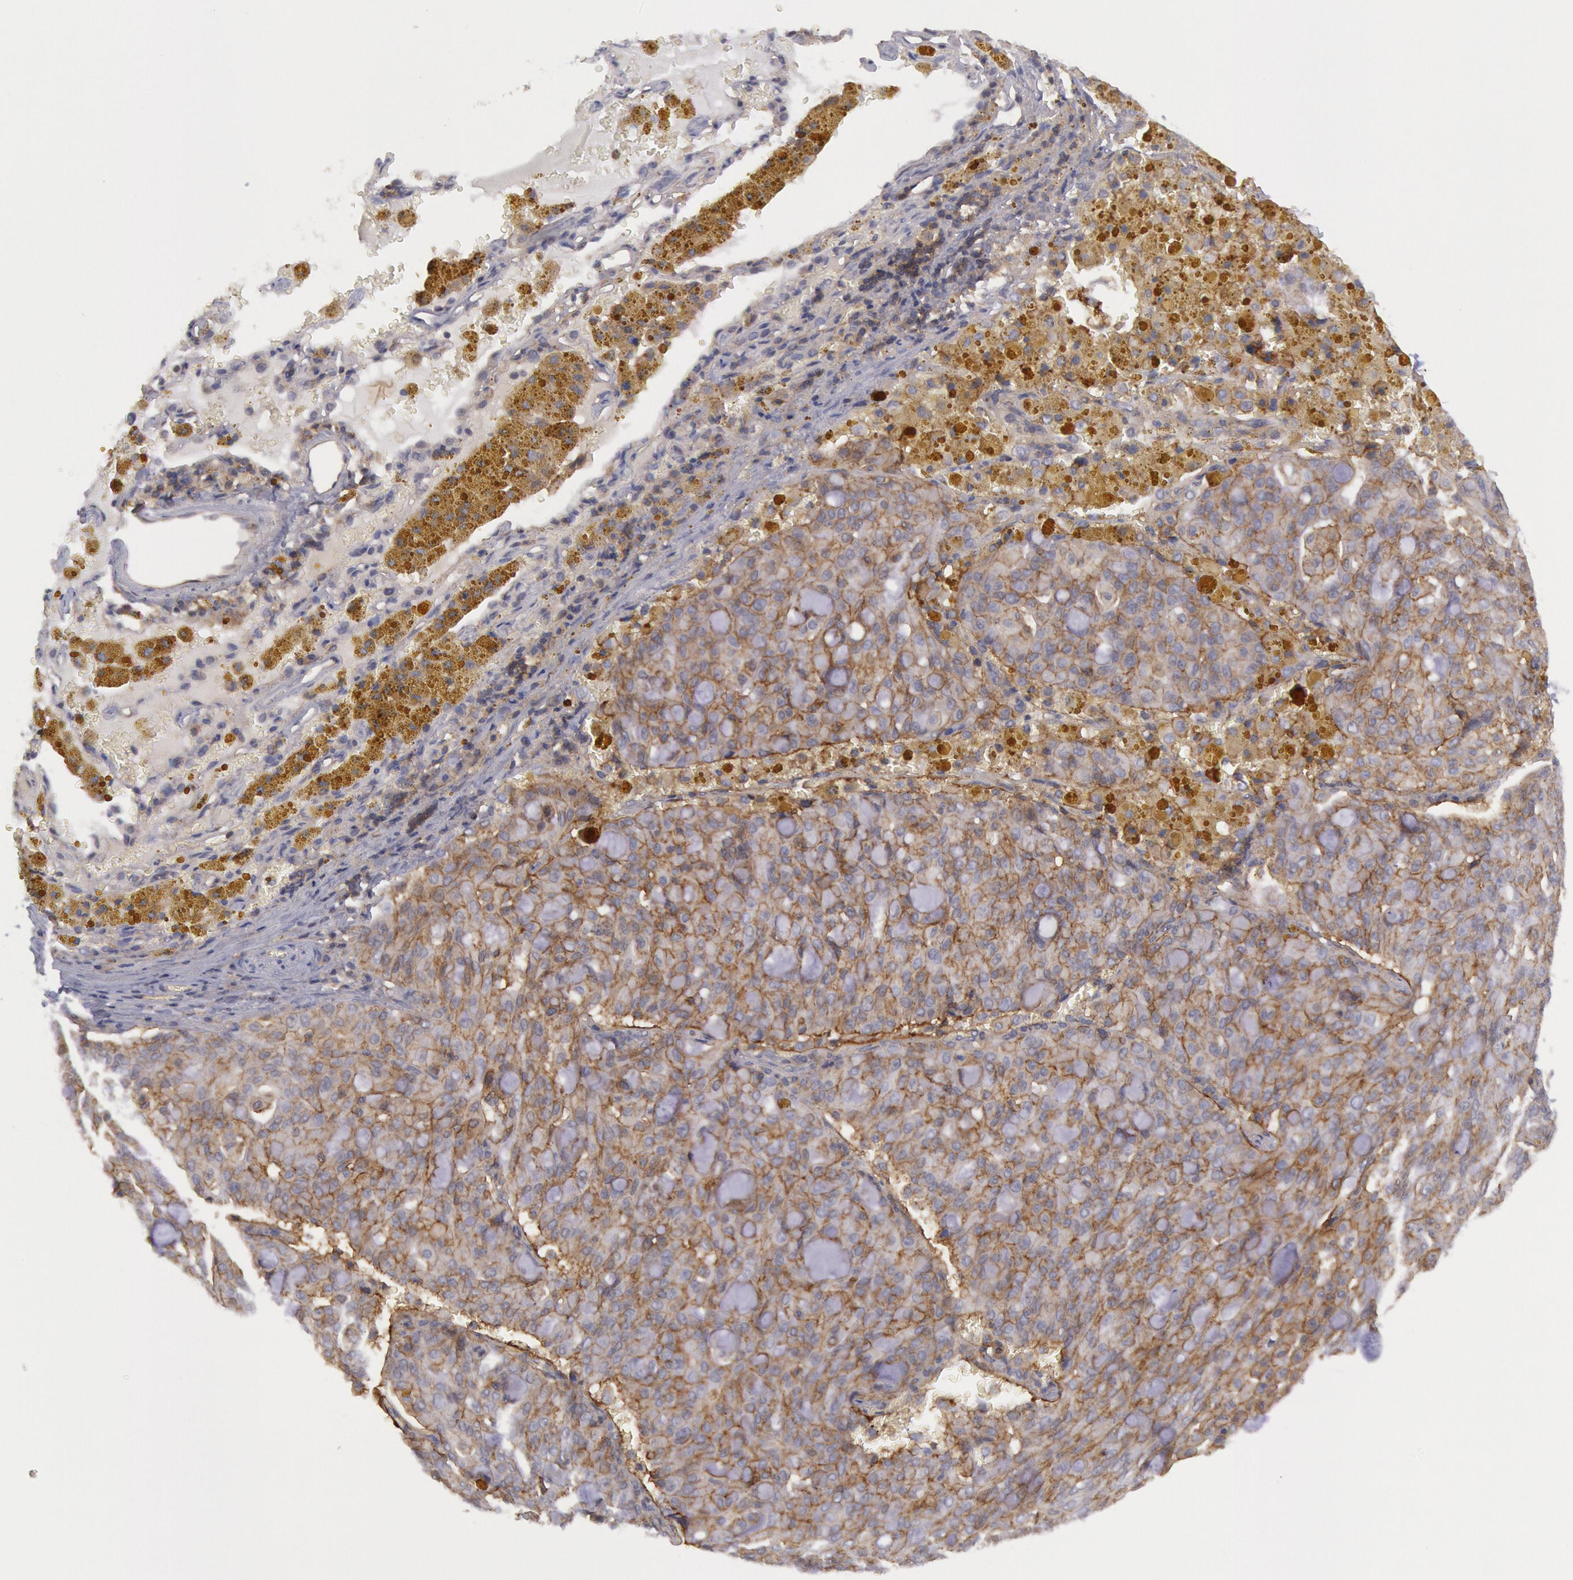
{"staining": {"intensity": "moderate", "quantity": ">75%", "location": "cytoplasmic/membranous"}, "tissue": "lung cancer", "cell_type": "Tumor cells", "image_type": "cancer", "snomed": [{"axis": "morphology", "description": "Adenocarcinoma, NOS"}, {"axis": "topography", "description": "Lung"}], "caption": "Tumor cells display medium levels of moderate cytoplasmic/membranous positivity in about >75% of cells in human lung cancer.", "gene": "STX4", "patient": {"sex": "female", "age": 44}}